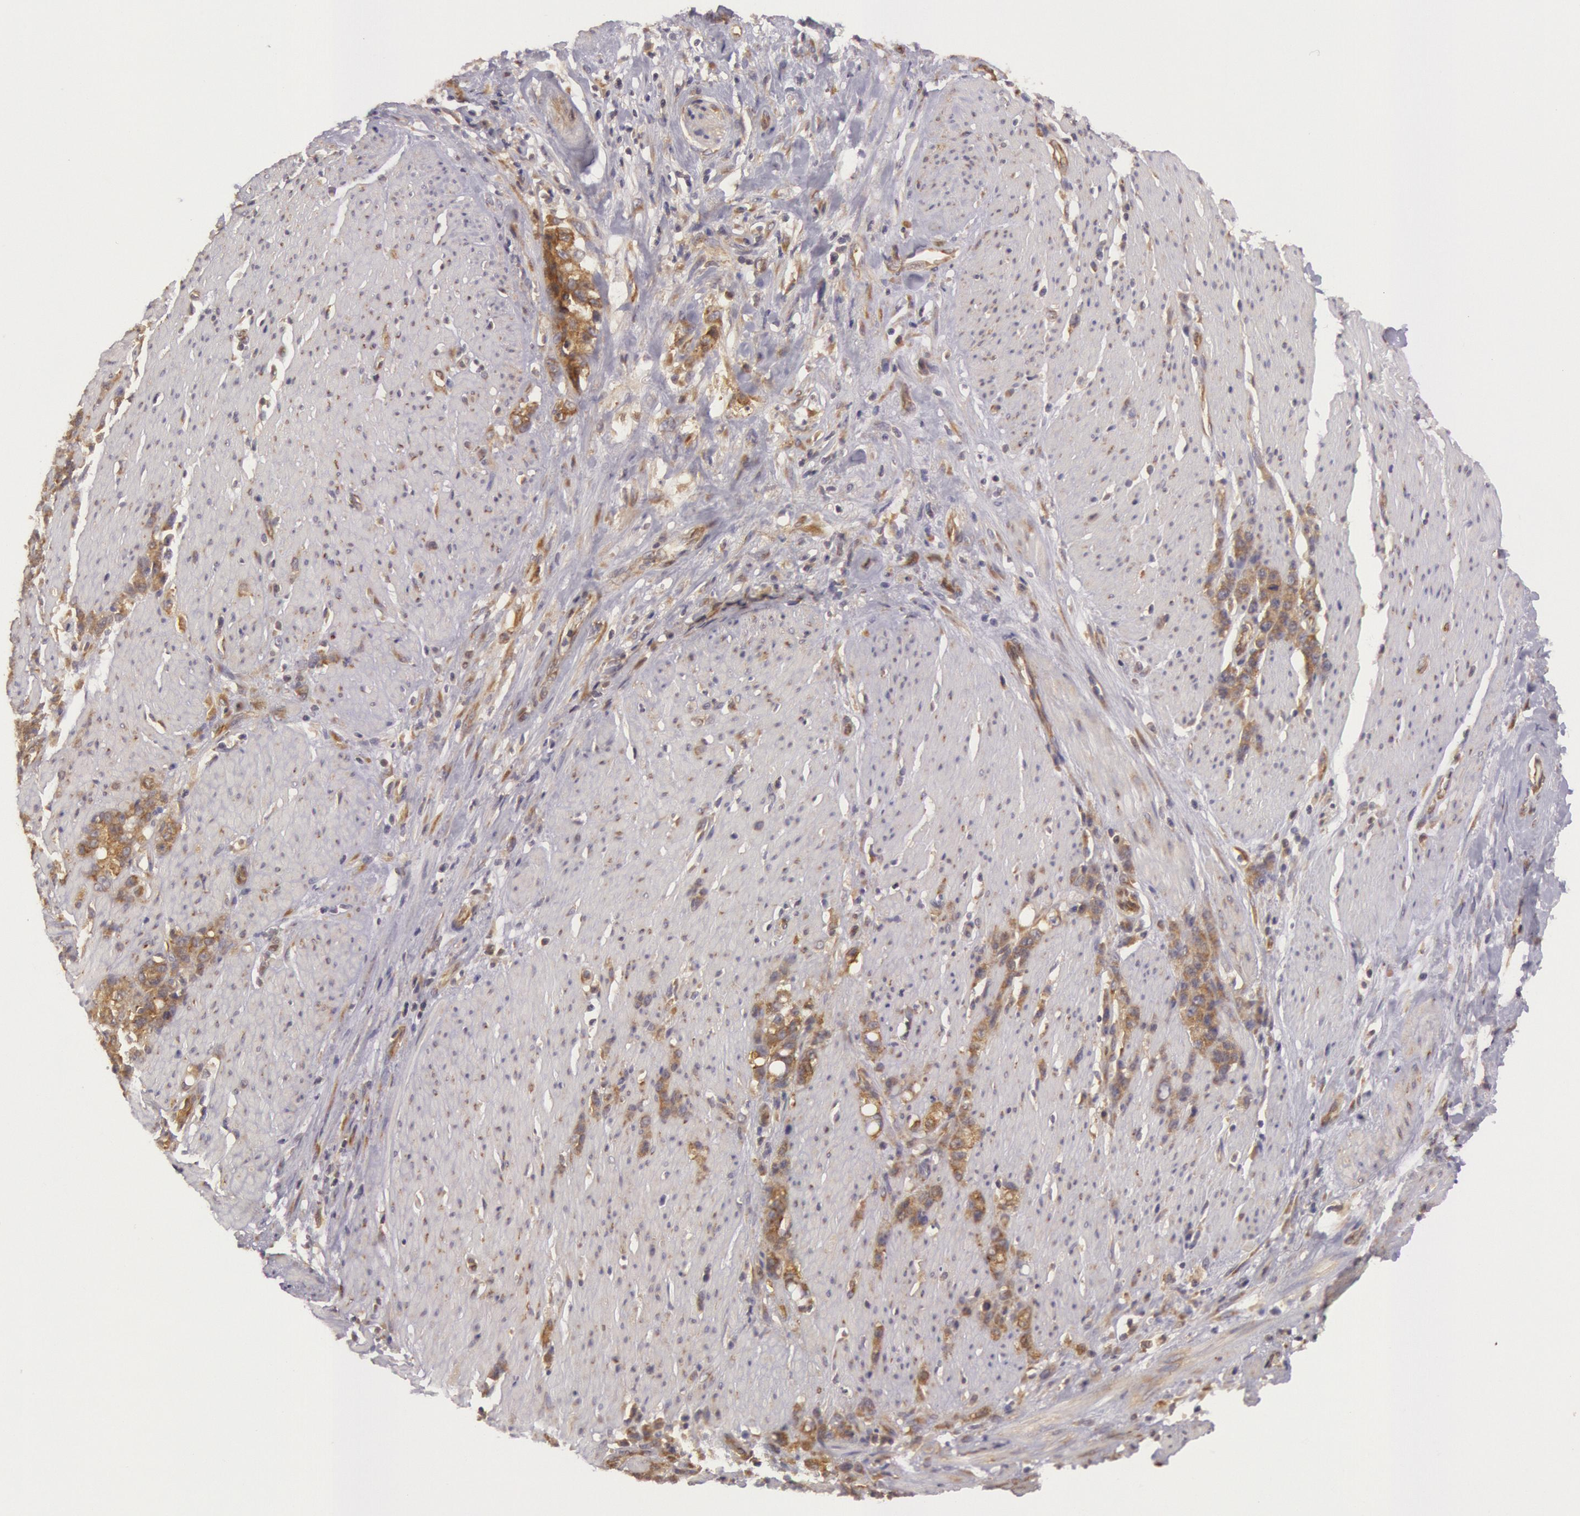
{"staining": {"intensity": "moderate", "quantity": ">75%", "location": "cytoplasmic/membranous"}, "tissue": "stomach cancer", "cell_type": "Tumor cells", "image_type": "cancer", "snomed": [{"axis": "morphology", "description": "Adenocarcinoma, NOS"}, {"axis": "topography", "description": "Stomach, lower"}], "caption": "This photomicrograph displays immunohistochemistry (IHC) staining of stomach adenocarcinoma, with medium moderate cytoplasmic/membranous staining in about >75% of tumor cells.", "gene": "CHUK", "patient": {"sex": "male", "age": 88}}